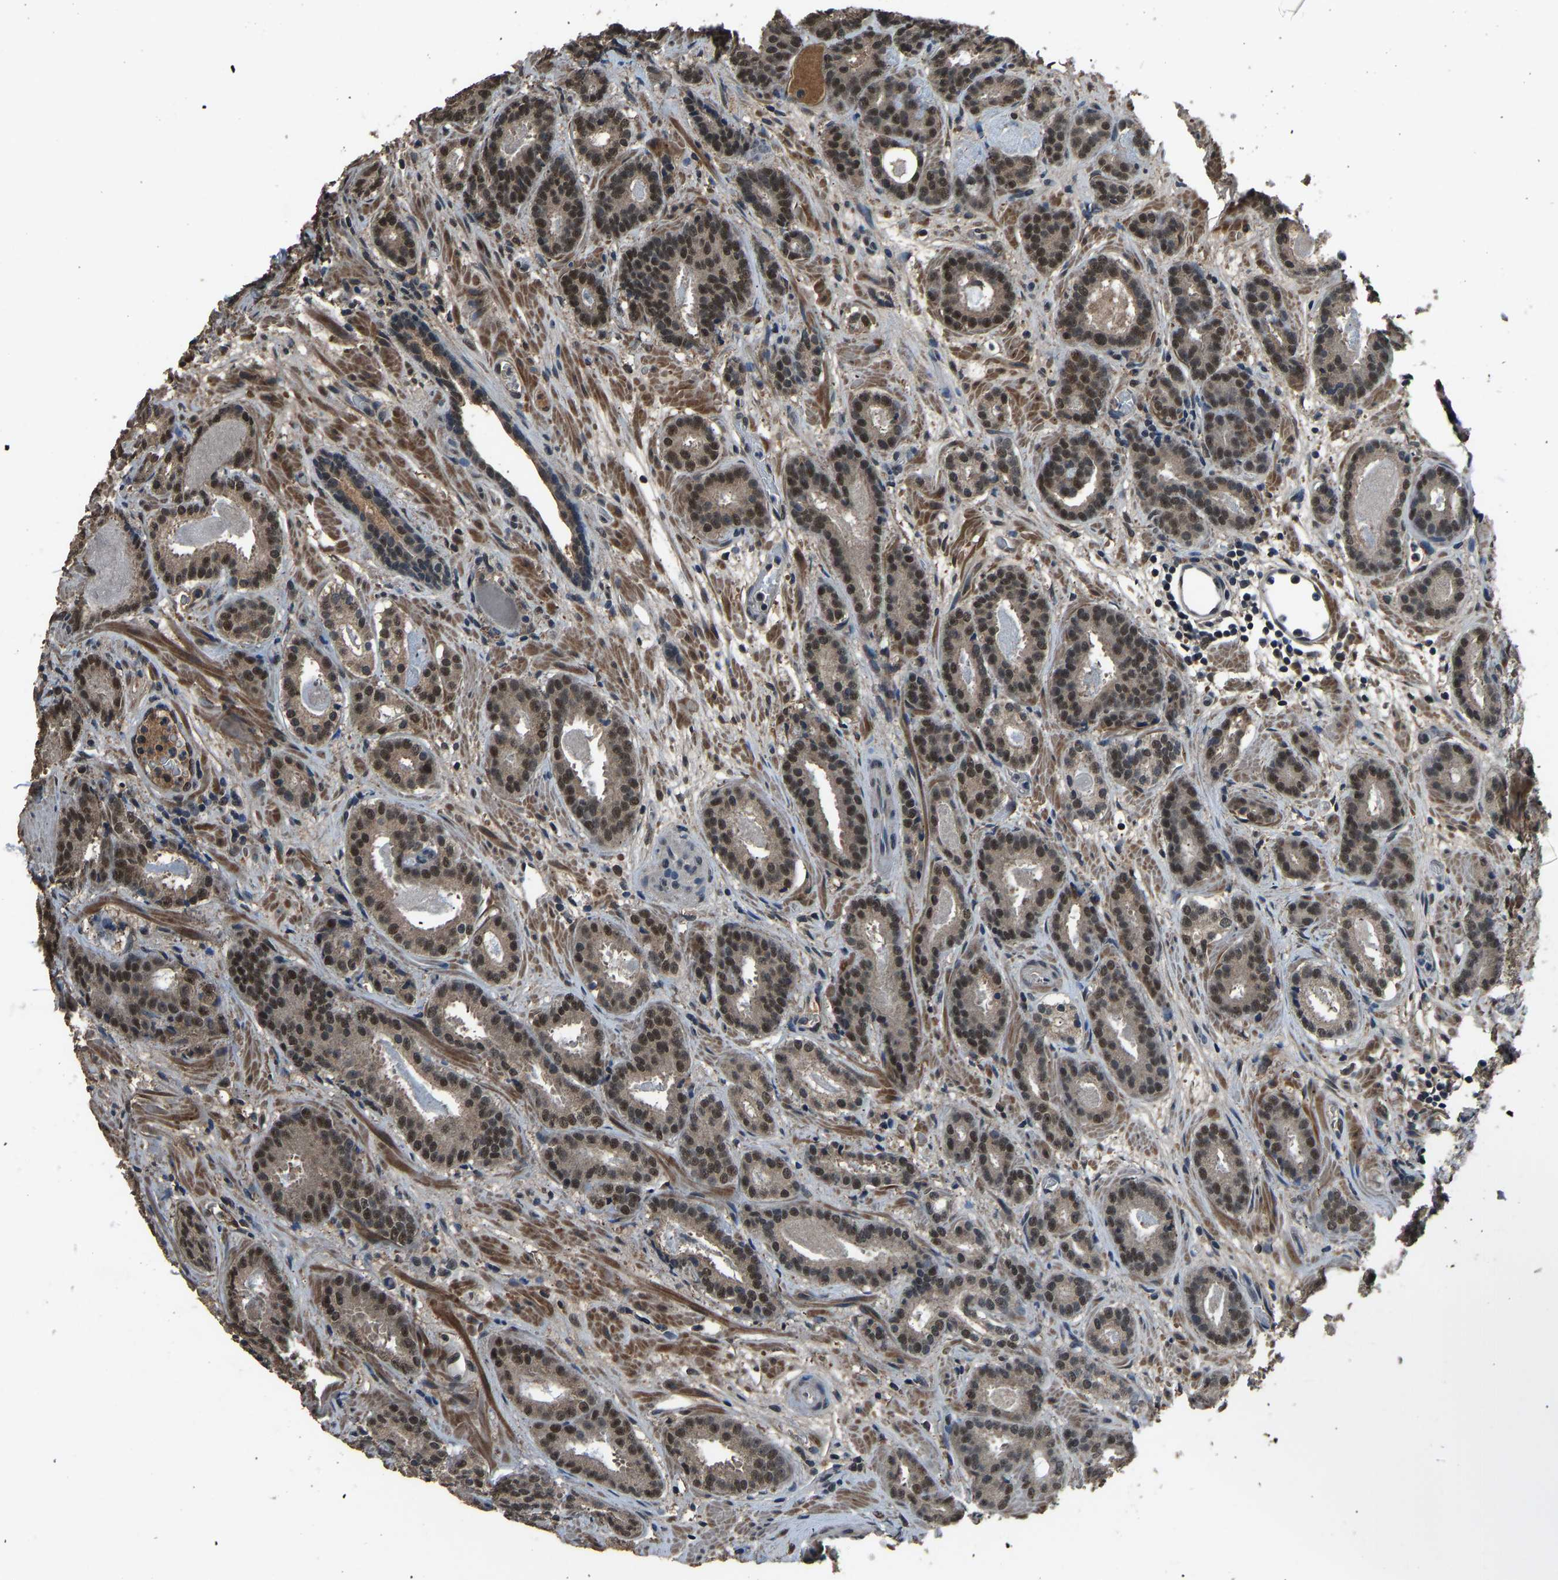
{"staining": {"intensity": "strong", "quantity": ">75%", "location": "nuclear"}, "tissue": "prostate cancer", "cell_type": "Tumor cells", "image_type": "cancer", "snomed": [{"axis": "morphology", "description": "Adenocarcinoma, Low grade"}, {"axis": "topography", "description": "Prostate"}], "caption": "Immunohistochemistry (IHC) (DAB (3,3'-diaminobenzidine)) staining of human low-grade adenocarcinoma (prostate) displays strong nuclear protein expression in about >75% of tumor cells.", "gene": "TOX4", "patient": {"sex": "male", "age": 69}}